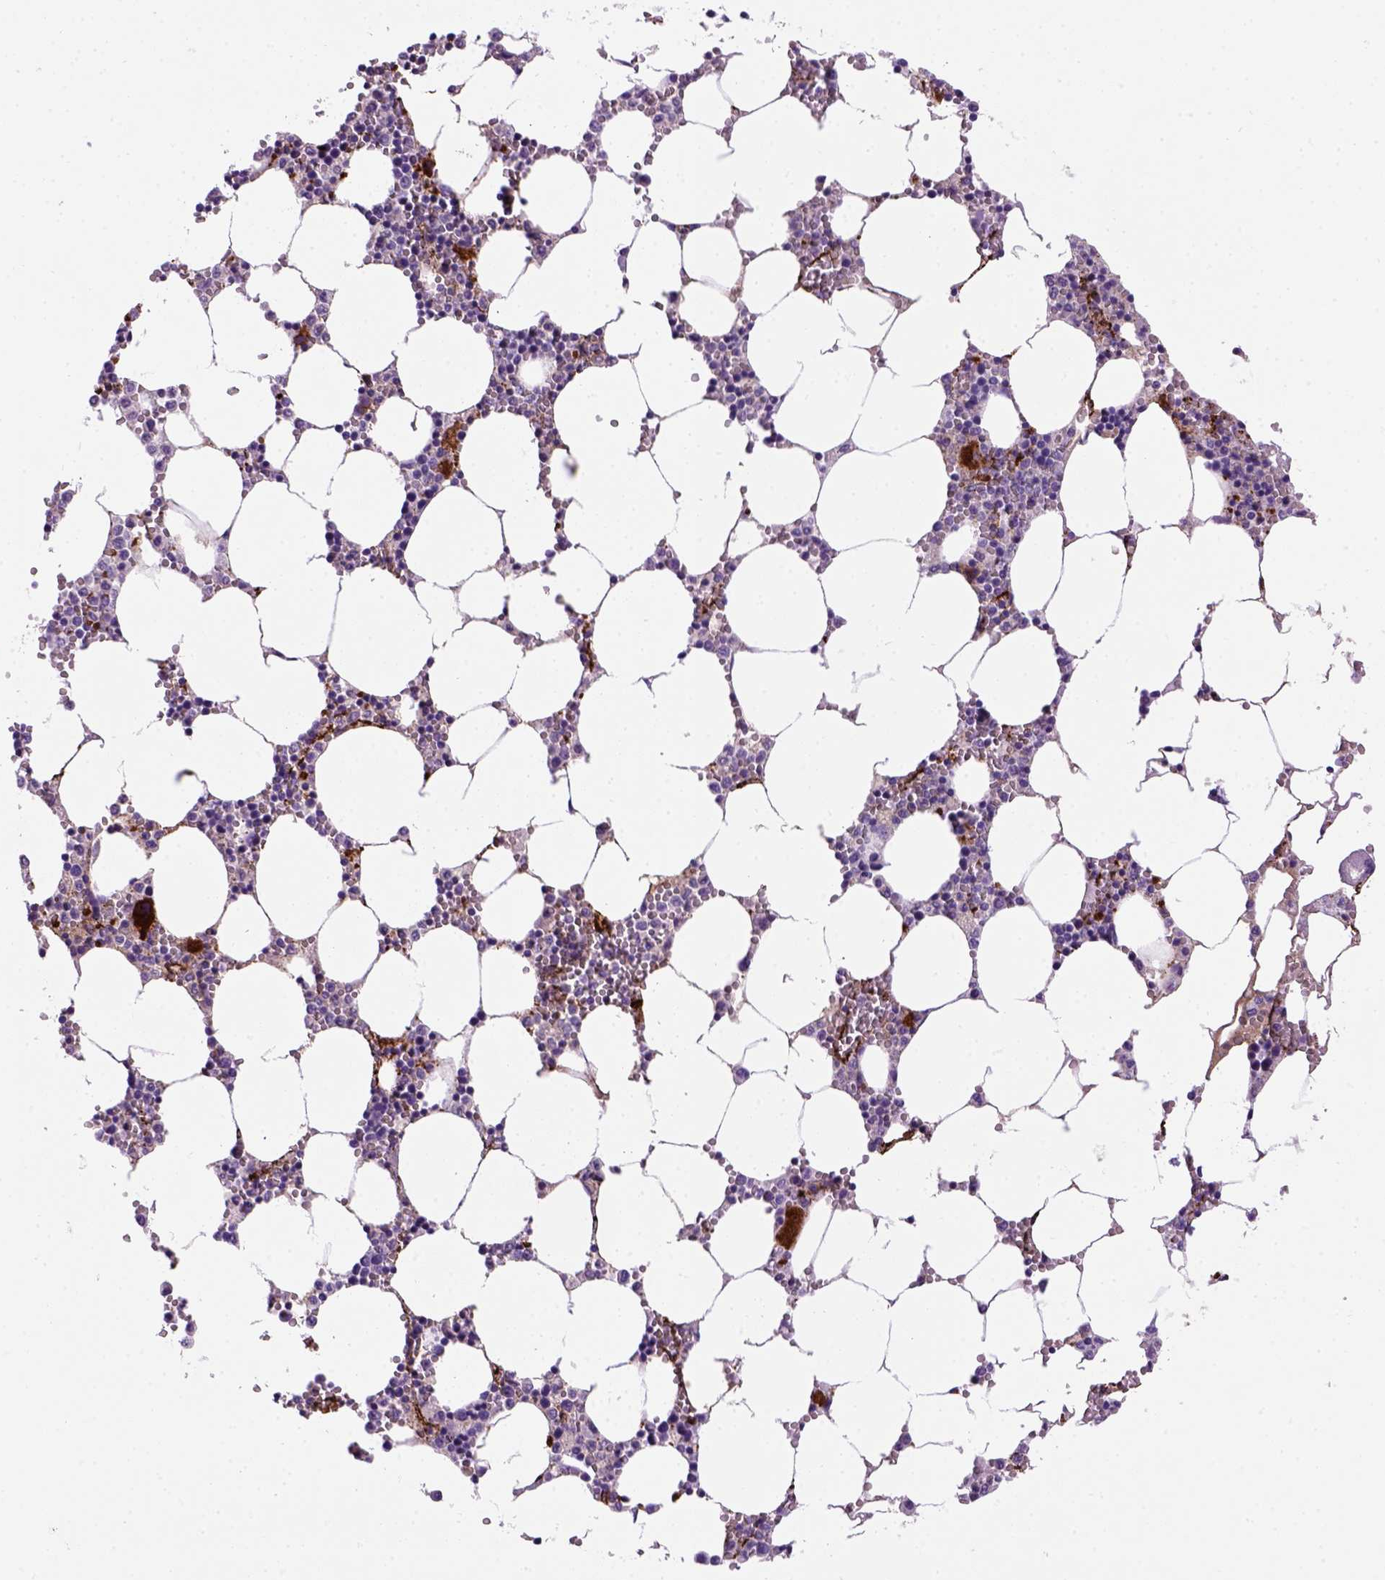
{"staining": {"intensity": "strong", "quantity": "<25%", "location": "cytoplasmic/membranous"}, "tissue": "bone marrow", "cell_type": "Hematopoietic cells", "image_type": "normal", "snomed": [{"axis": "morphology", "description": "Normal tissue, NOS"}, {"axis": "topography", "description": "Bone marrow"}], "caption": "DAB immunohistochemical staining of unremarkable bone marrow demonstrates strong cytoplasmic/membranous protein staining in about <25% of hematopoietic cells.", "gene": "VWF", "patient": {"sex": "female", "age": 64}}